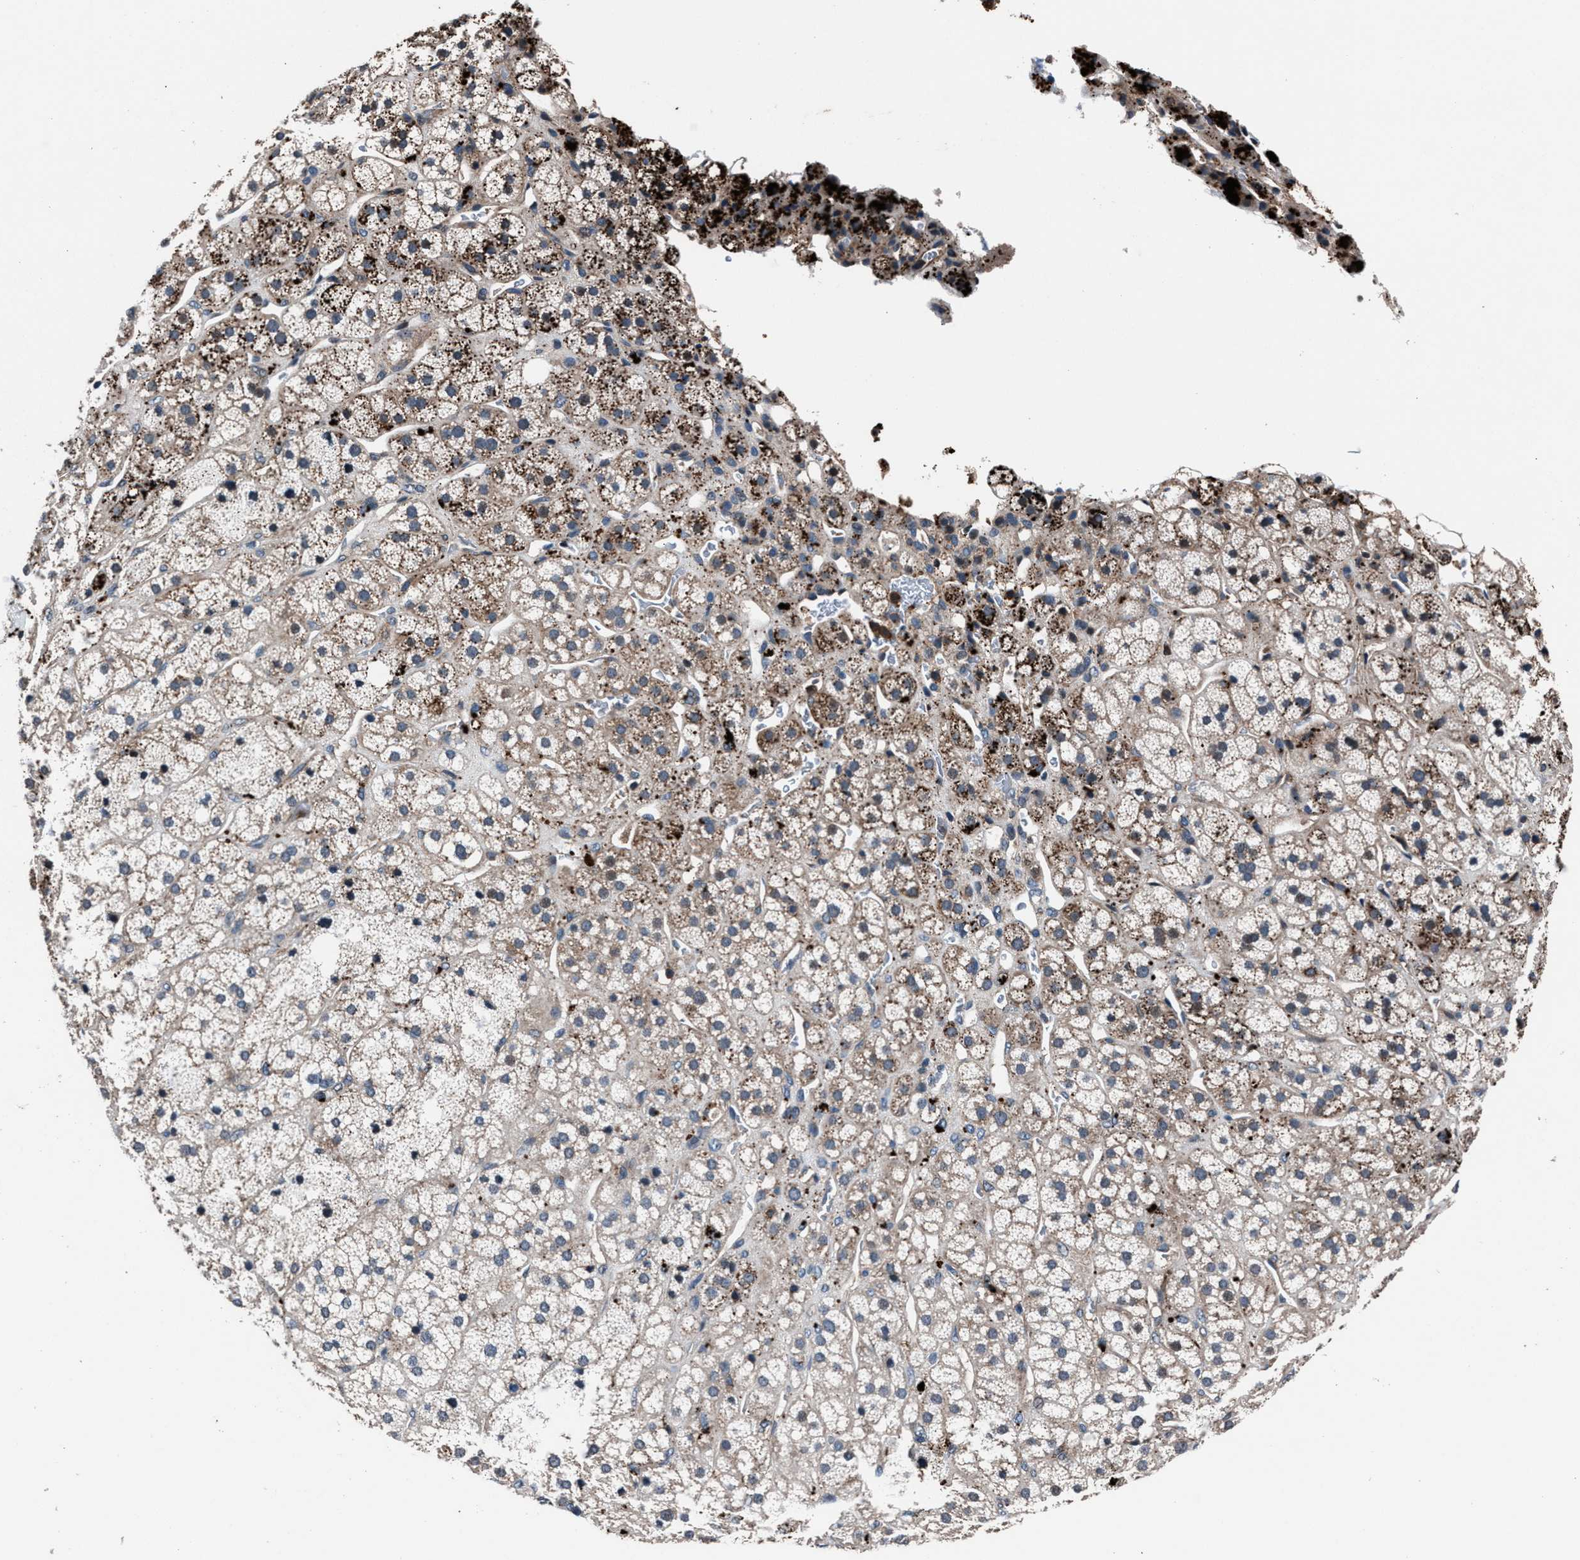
{"staining": {"intensity": "moderate", "quantity": "25%-75%", "location": "cytoplasmic/membranous"}, "tissue": "adrenal gland", "cell_type": "Glandular cells", "image_type": "normal", "snomed": [{"axis": "morphology", "description": "Normal tissue, NOS"}, {"axis": "topography", "description": "Adrenal gland"}], "caption": "A micrograph showing moderate cytoplasmic/membranous positivity in about 25%-75% of glandular cells in benign adrenal gland, as visualized by brown immunohistochemical staining.", "gene": "MFSD11", "patient": {"sex": "male", "age": 56}}